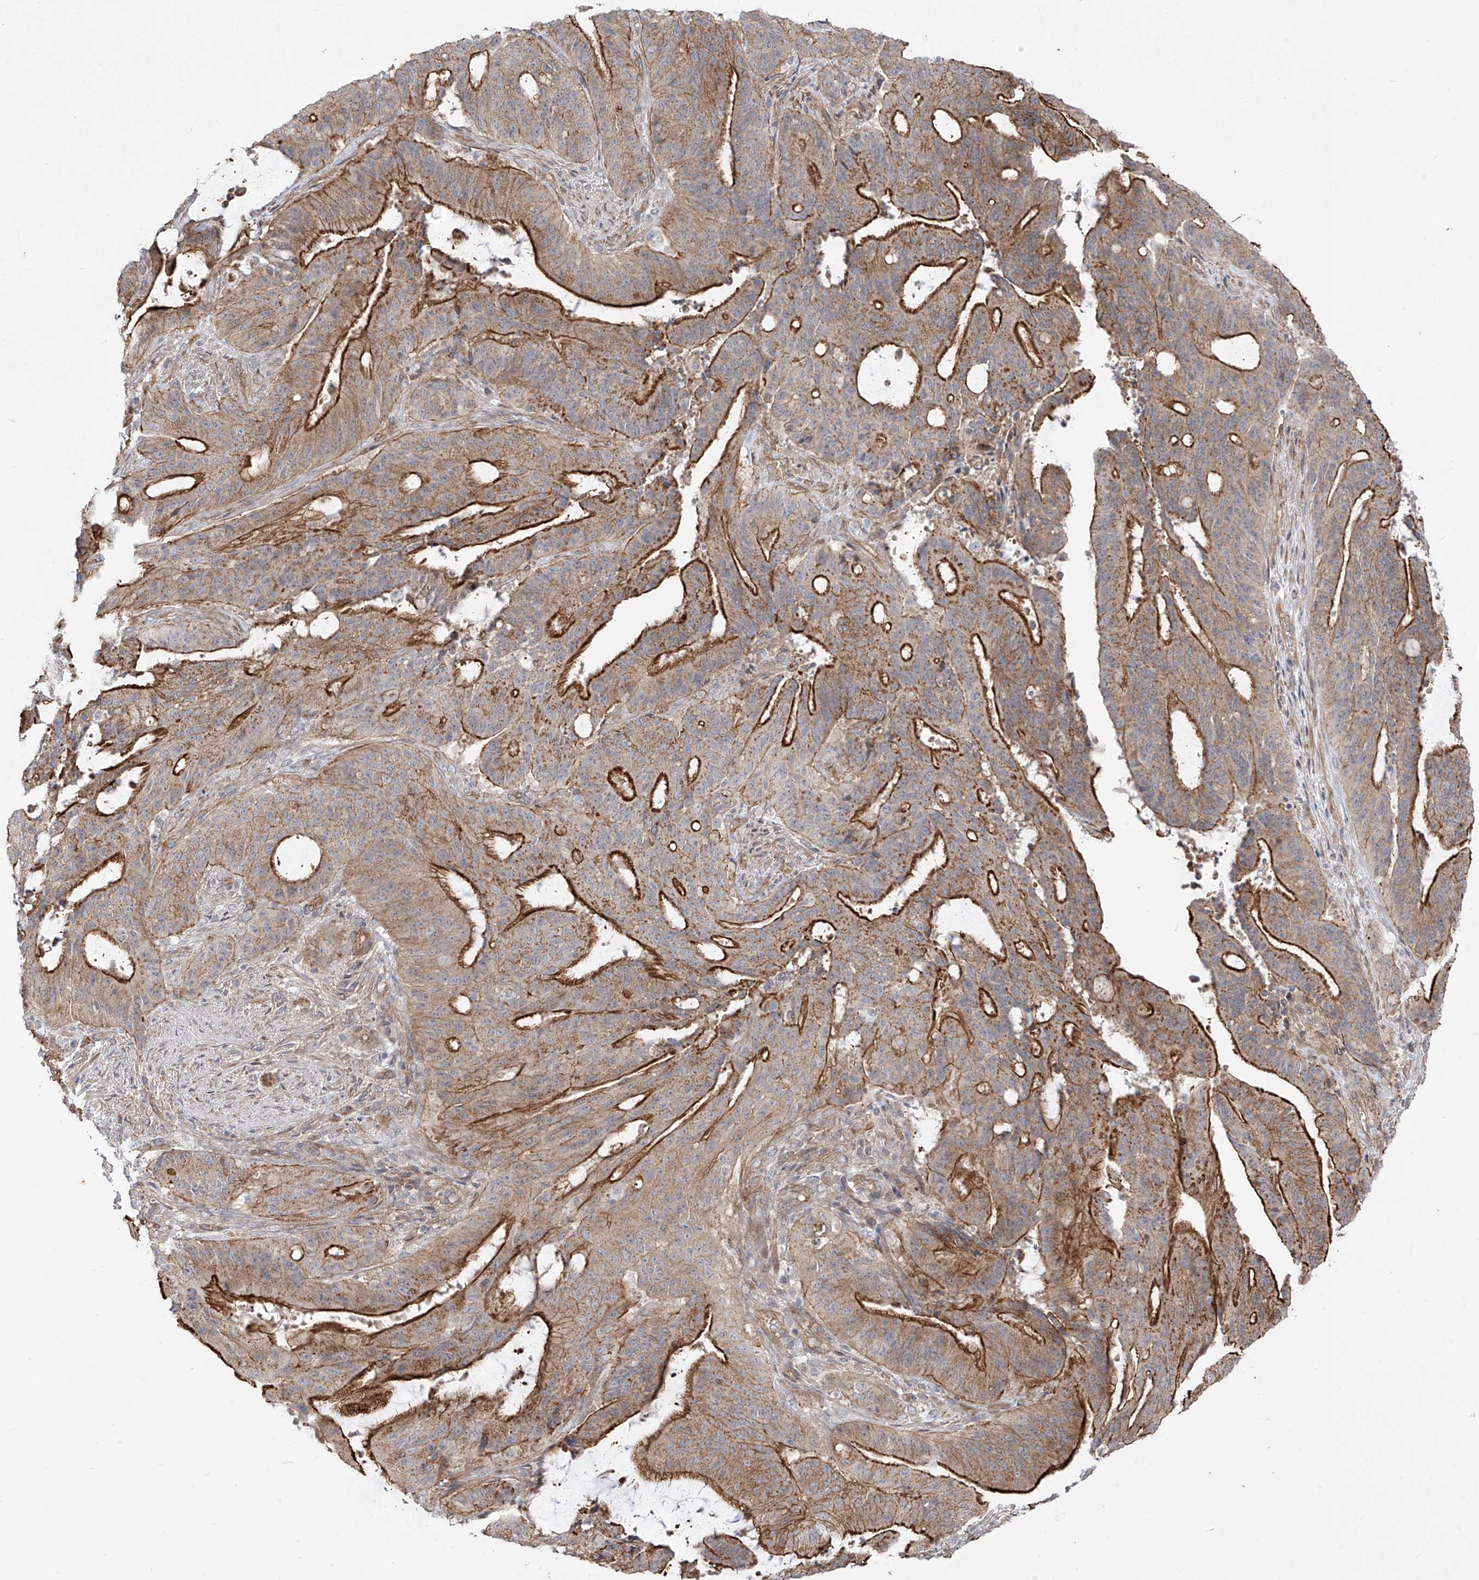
{"staining": {"intensity": "strong", "quantity": "25%-75%", "location": "cytoplasmic/membranous"}, "tissue": "liver cancer", "cell_type": "Tumor cells", "image_type": "cancer", "snomed": [{"axis": "morphology", "description": "Normal tissue, NOS"}, {"axis": "morphology", "description": "Cholangiocarcinoma"}, {"axis": "topography", "description": "Liver"}, {"axis": "topography", "description": "Peripheral nerve tissue"}], "caption": "This is a photomicrograph of IHC staining of liver cancer, which shows strong staining in the cytoplasmic/membranous of tumor cells.", "gene": "ZNF180", "patient": {"sex": "female", "age": 73}}